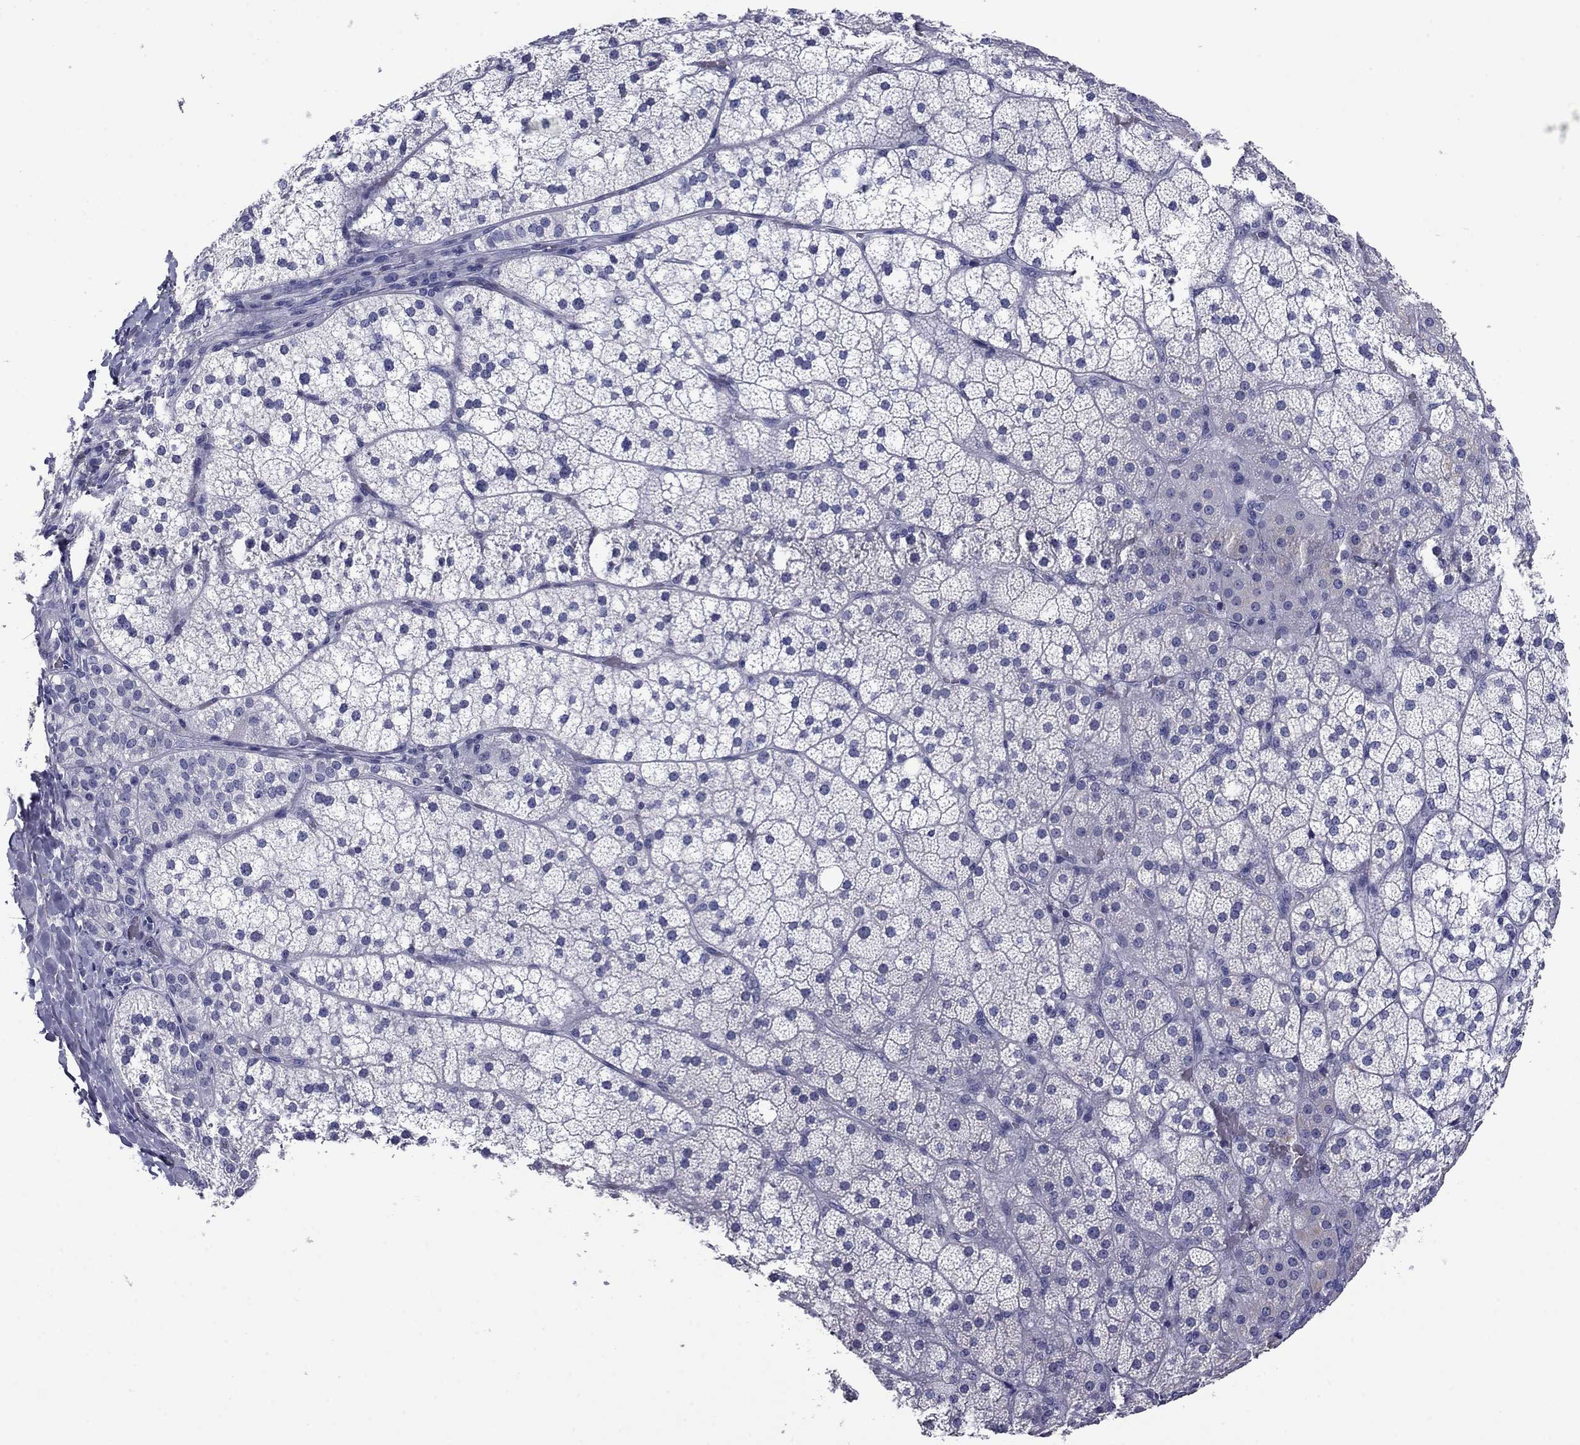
{"staining": {"intensity": "negative", "quantity": "none", "location": "none"}, "tissue": "adrenal gland", "cell_type": "Glandular cells", "image_type": "normal", "snomed": [{"axis": "morphology", "description": "Normal tissue, NOS"}, {"axis": "topography", "description": "Adrenal gland"}], "caption": "Human adrenal gland stained for a protein using immunohistochemistry (IHC) demonstrates no expression in glandular cells.", "gene": "HAO1", "patient": {"sex": "male", "age": 53}}